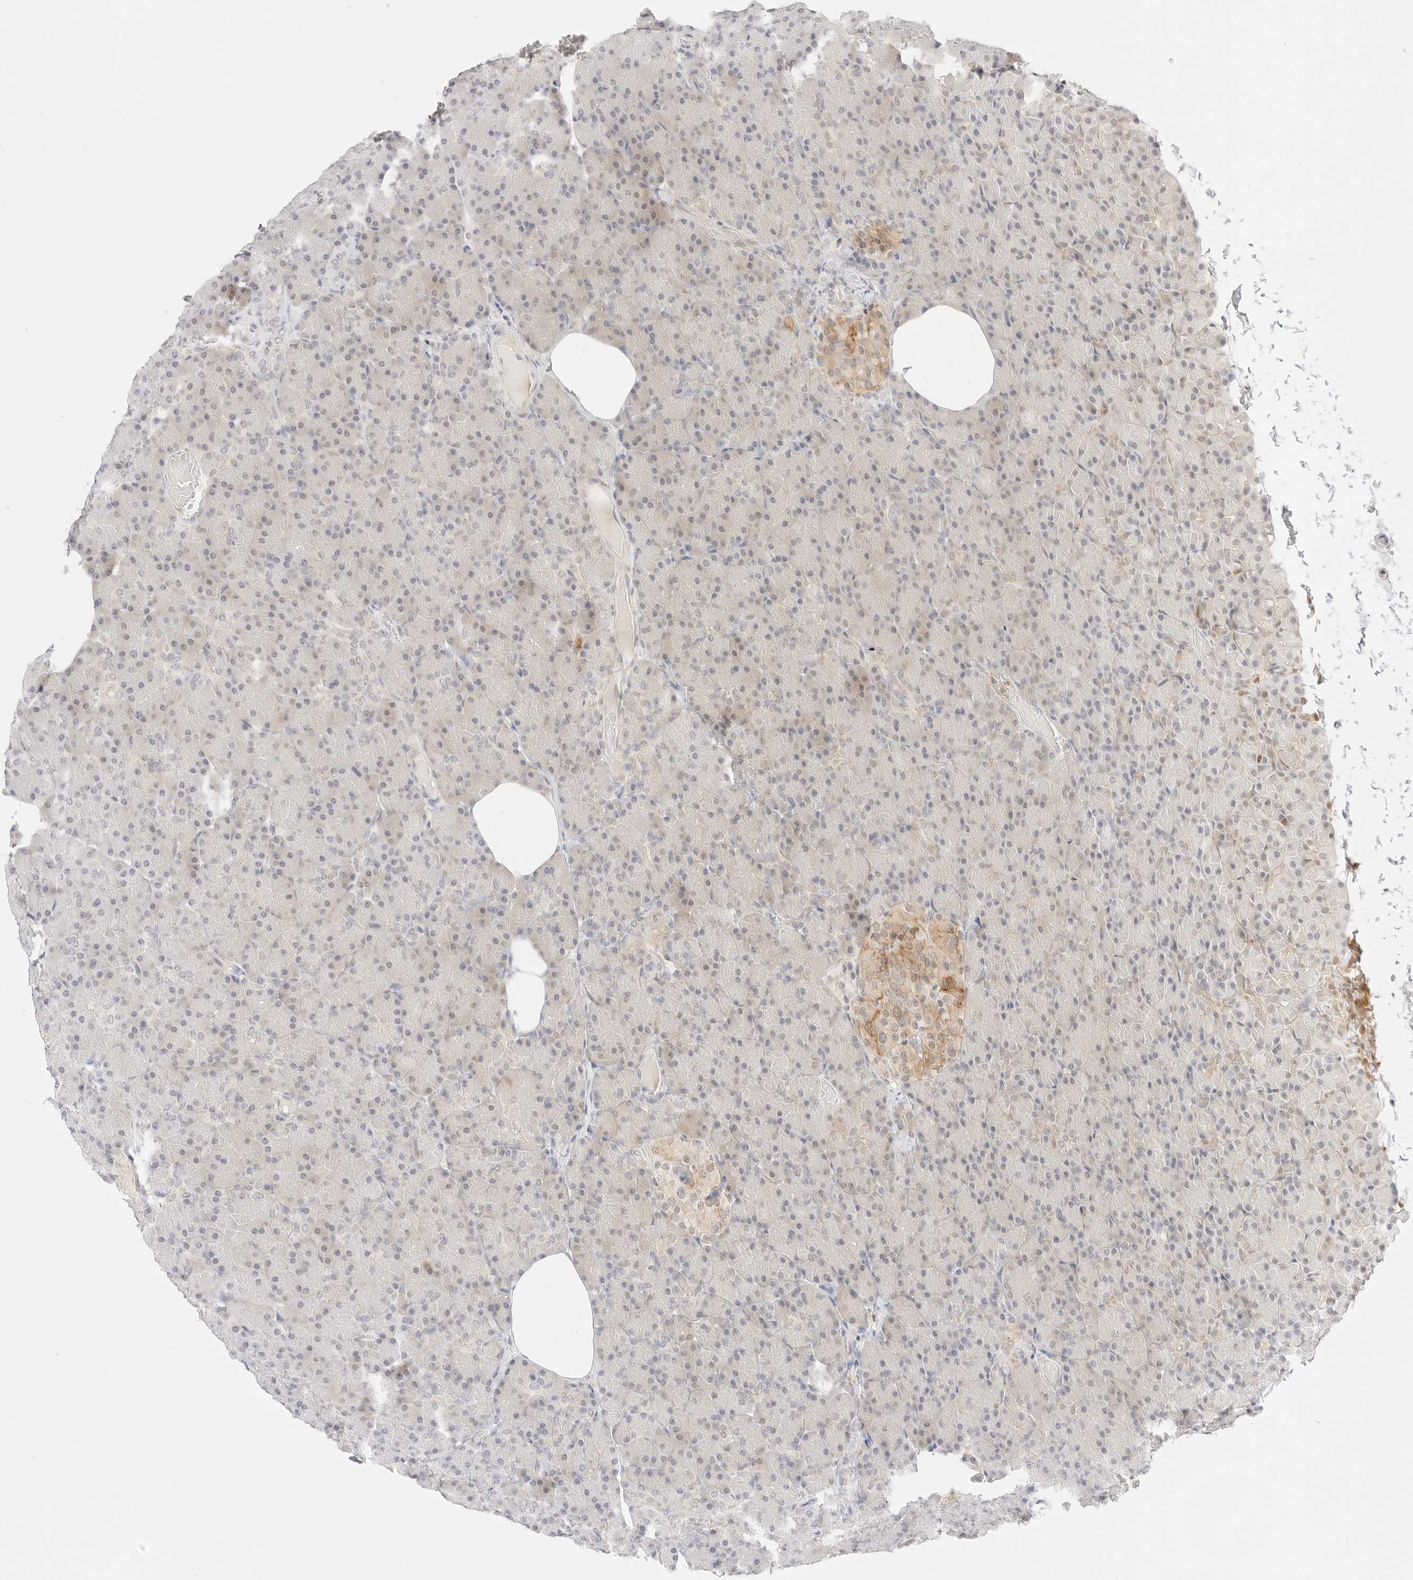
{"staining": {"intensity": "negative", "quantity": "none", "location": "none"}, "tissue": "pancreas", "cell_type": "Exocrine glandular cells", "image_type": "normal", "snomed": [{"axis": "morphology", "description": "Normal tissue, NOS"}, {"axis": "topography", "description": "Pancreas"}], "caption": "The immunohistochemistry image has no significant positivity in exocrine glandular cells of pancreas. (DAB (3,3'-diaminobenzidine) immunohistochemistry, high magnification).", "gene": "GNAS", "patient": {"sex": "female", "age": 43}}